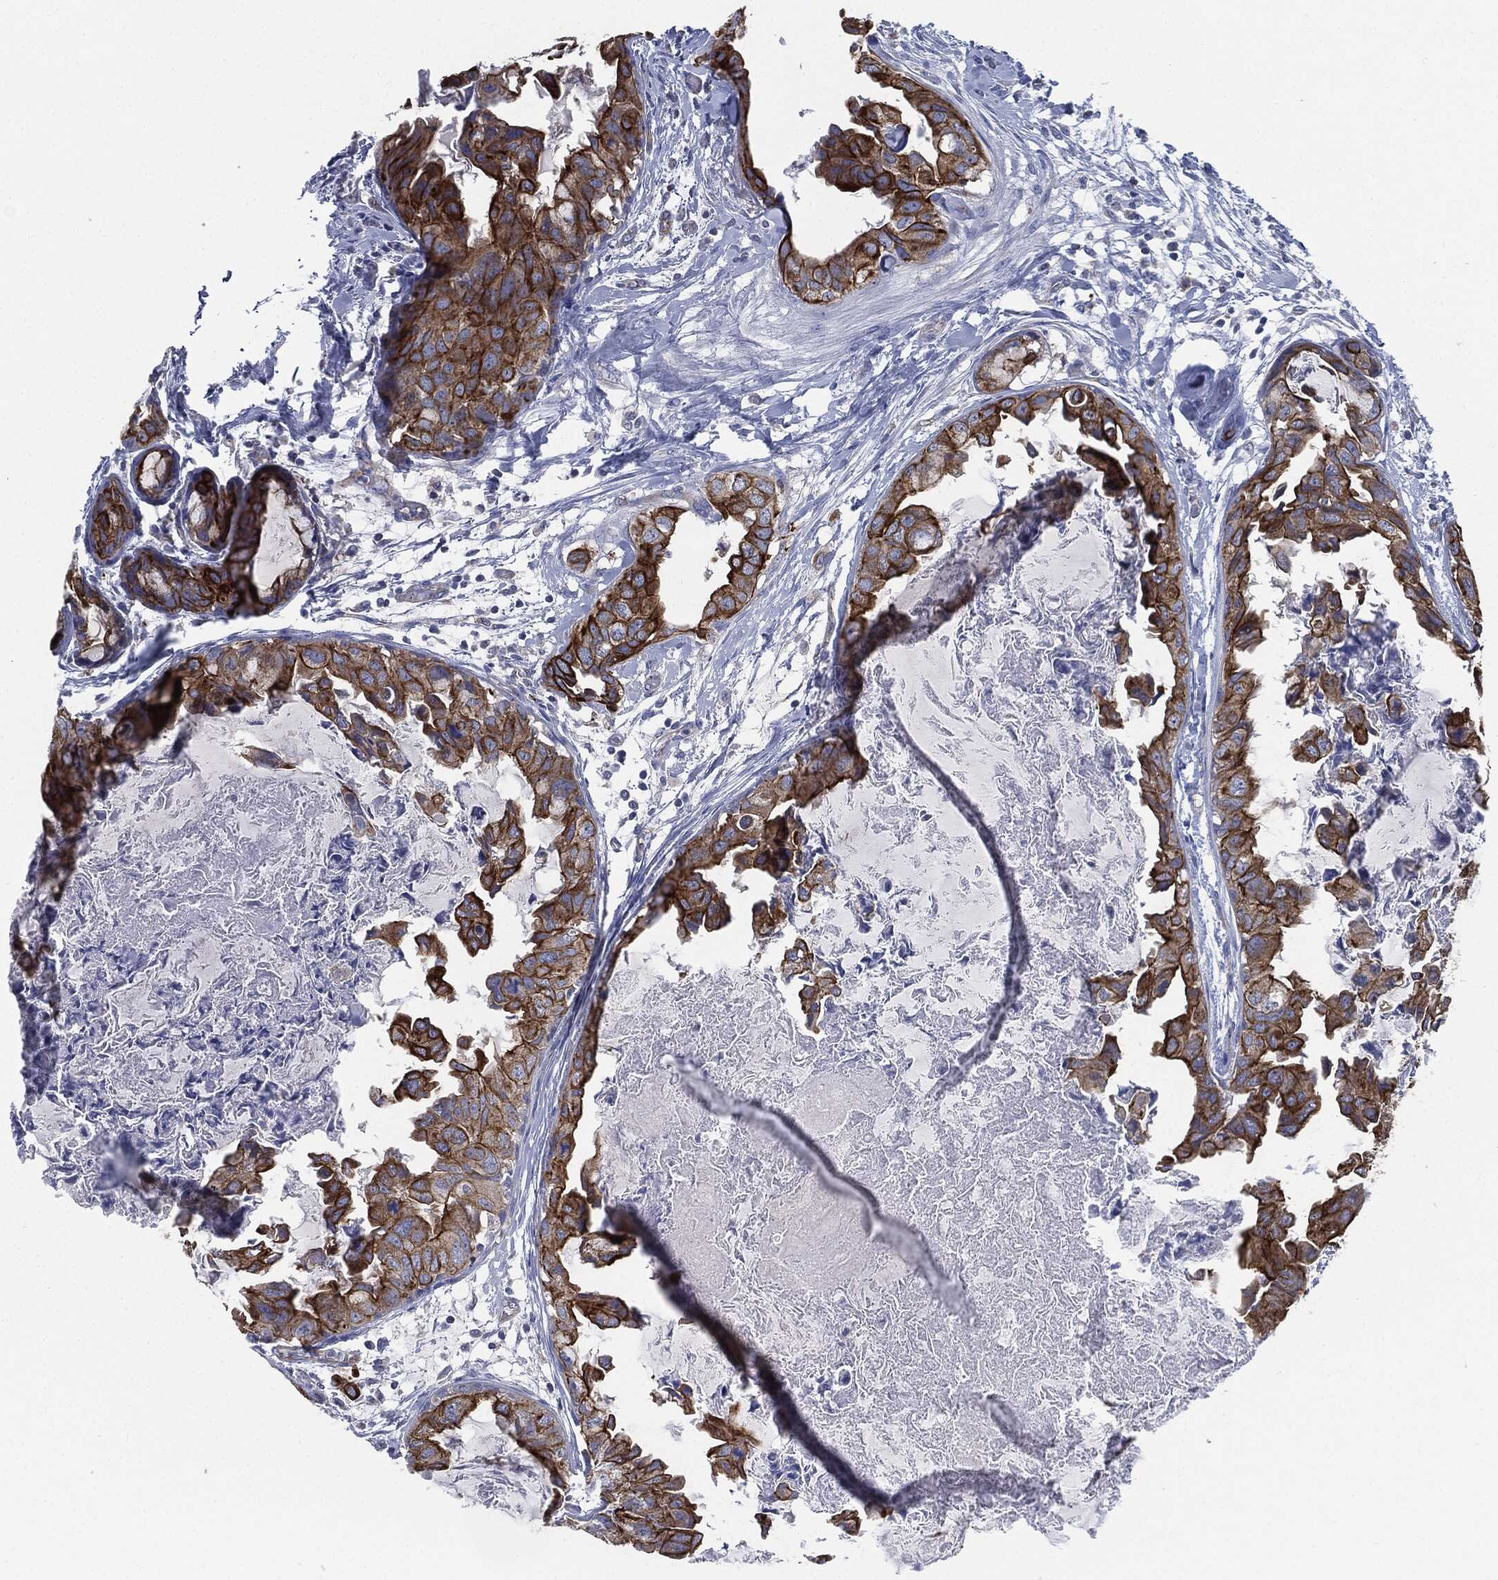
{"staining": {"intensity": "strong", "quantity": ">75%", "location": "cytoplasmic/membranous"}, "tissue": "breast cancer", "cell_type": "Tumor cells", "image_type": "cancer", "snomed": [{"axis": "morphology", "description": "Normal tissue, NOS"}, {"axis": "morphology", "description": "Duct carcinoma"}, {"axis": "topography", "description": "Breast"}], "caption": "Human breast cancer (infiltrating ductal carcinoma) stained with a brown dye demonstrates strong cytoplasmic/membranous positive positivity in approximately >75% of tumor cells.", "gene": "SHROOM2", "patient": {"sex": "female", "age": 40}}